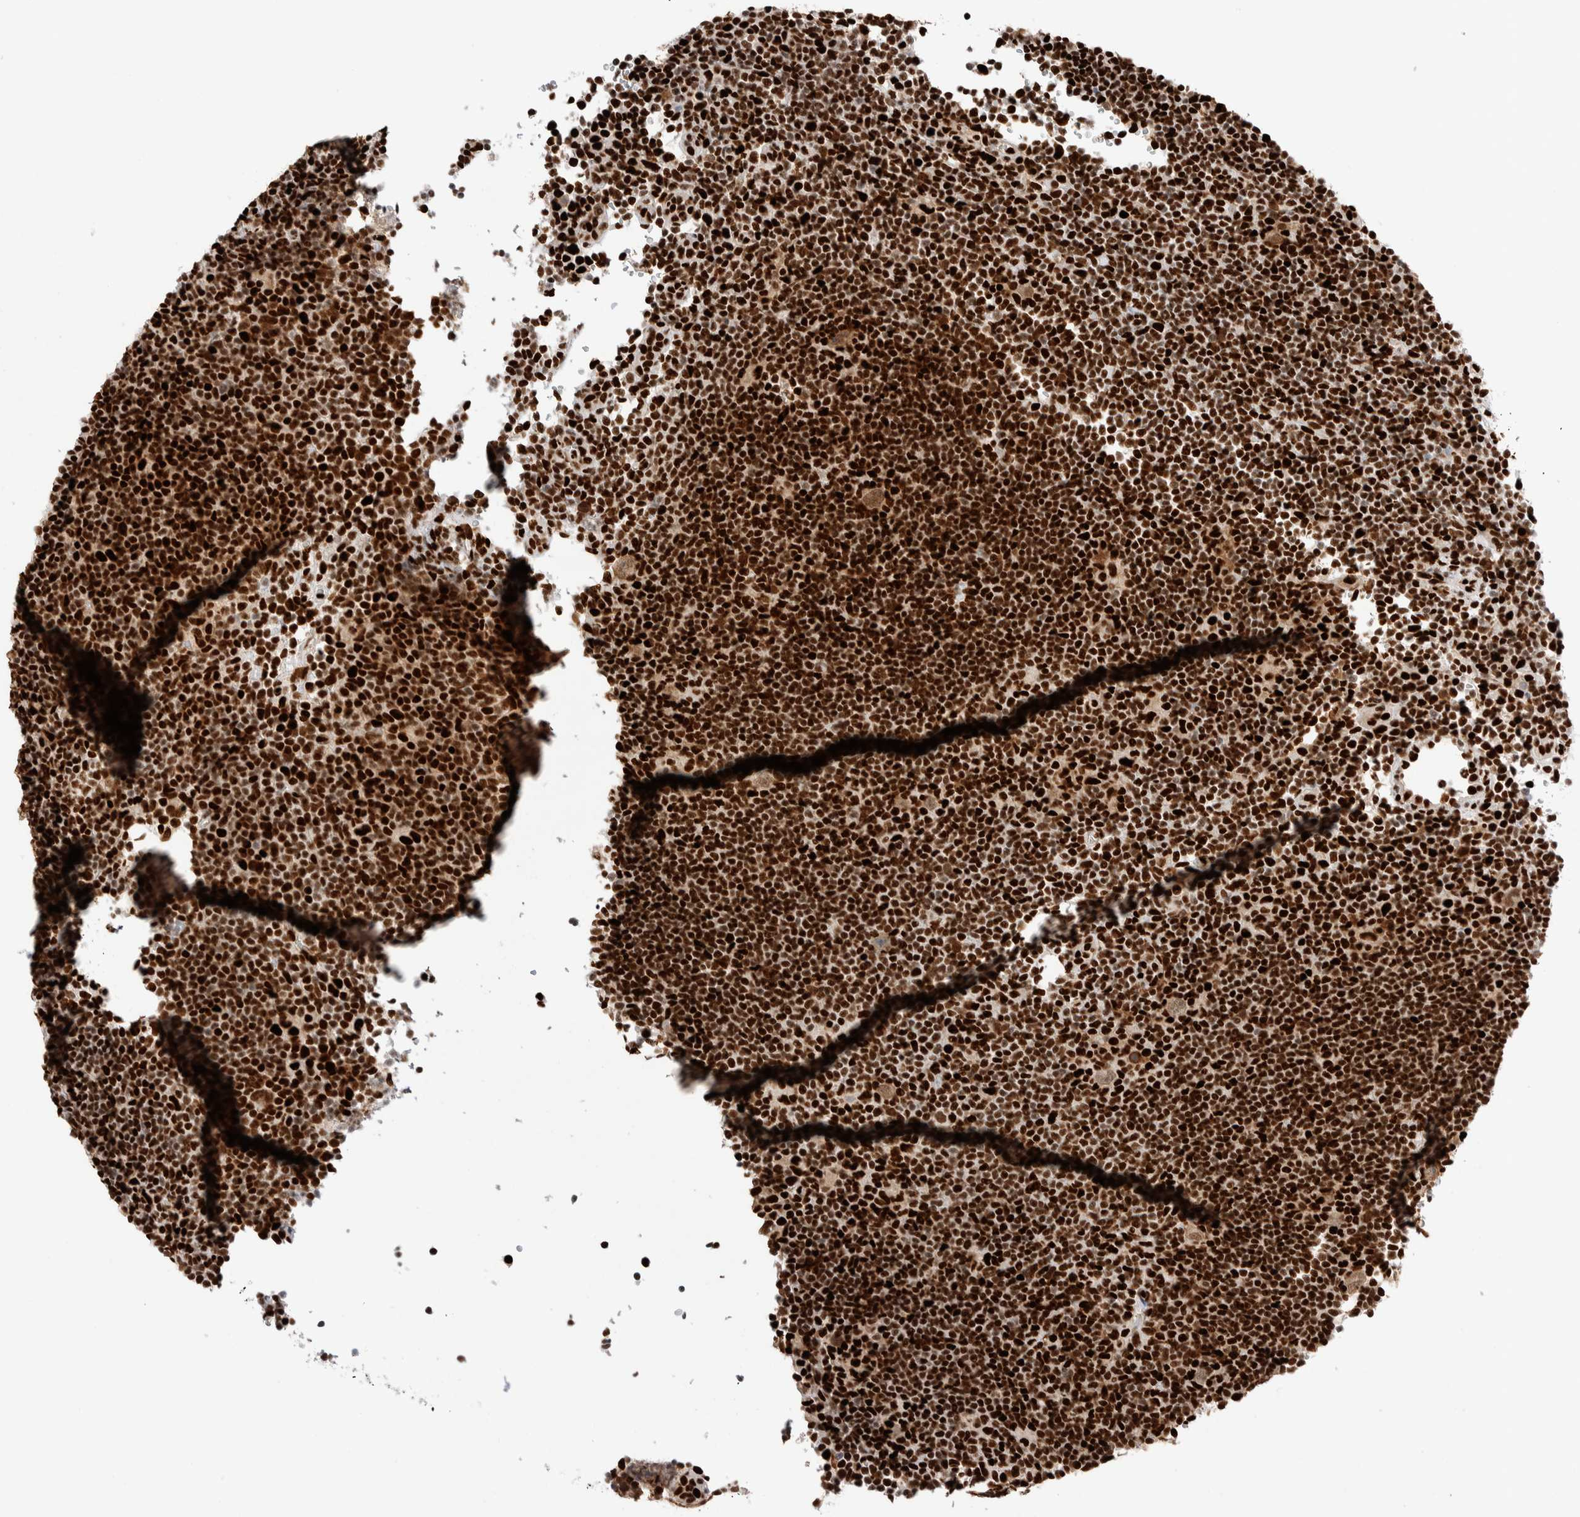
{"staining": {"intensity": "moderate", "quantity": ">75%", "location": "cytoplasmic/membranous,nuclear"}, "tissue": "lymphoma", "cell_type": "Tumor cells", "image_type": "cancer", "snomed": [{"axis": "morphology", "description": "Hodgkin's disease, NOS"}, {"axis": "topography", "description": "Lymph node"}], "caption": "Immunohistochemistry (IHC) micrograph of human Hodgkin's disease stained for a protein (brown), which exhibits medium levels of moderate cytoplasmic/membranous and nuclear expression in approximately >75% of tumor cells.", "gene": "RNASEK-C17orf49", "patient": {"sex": "female", "age": 57}}